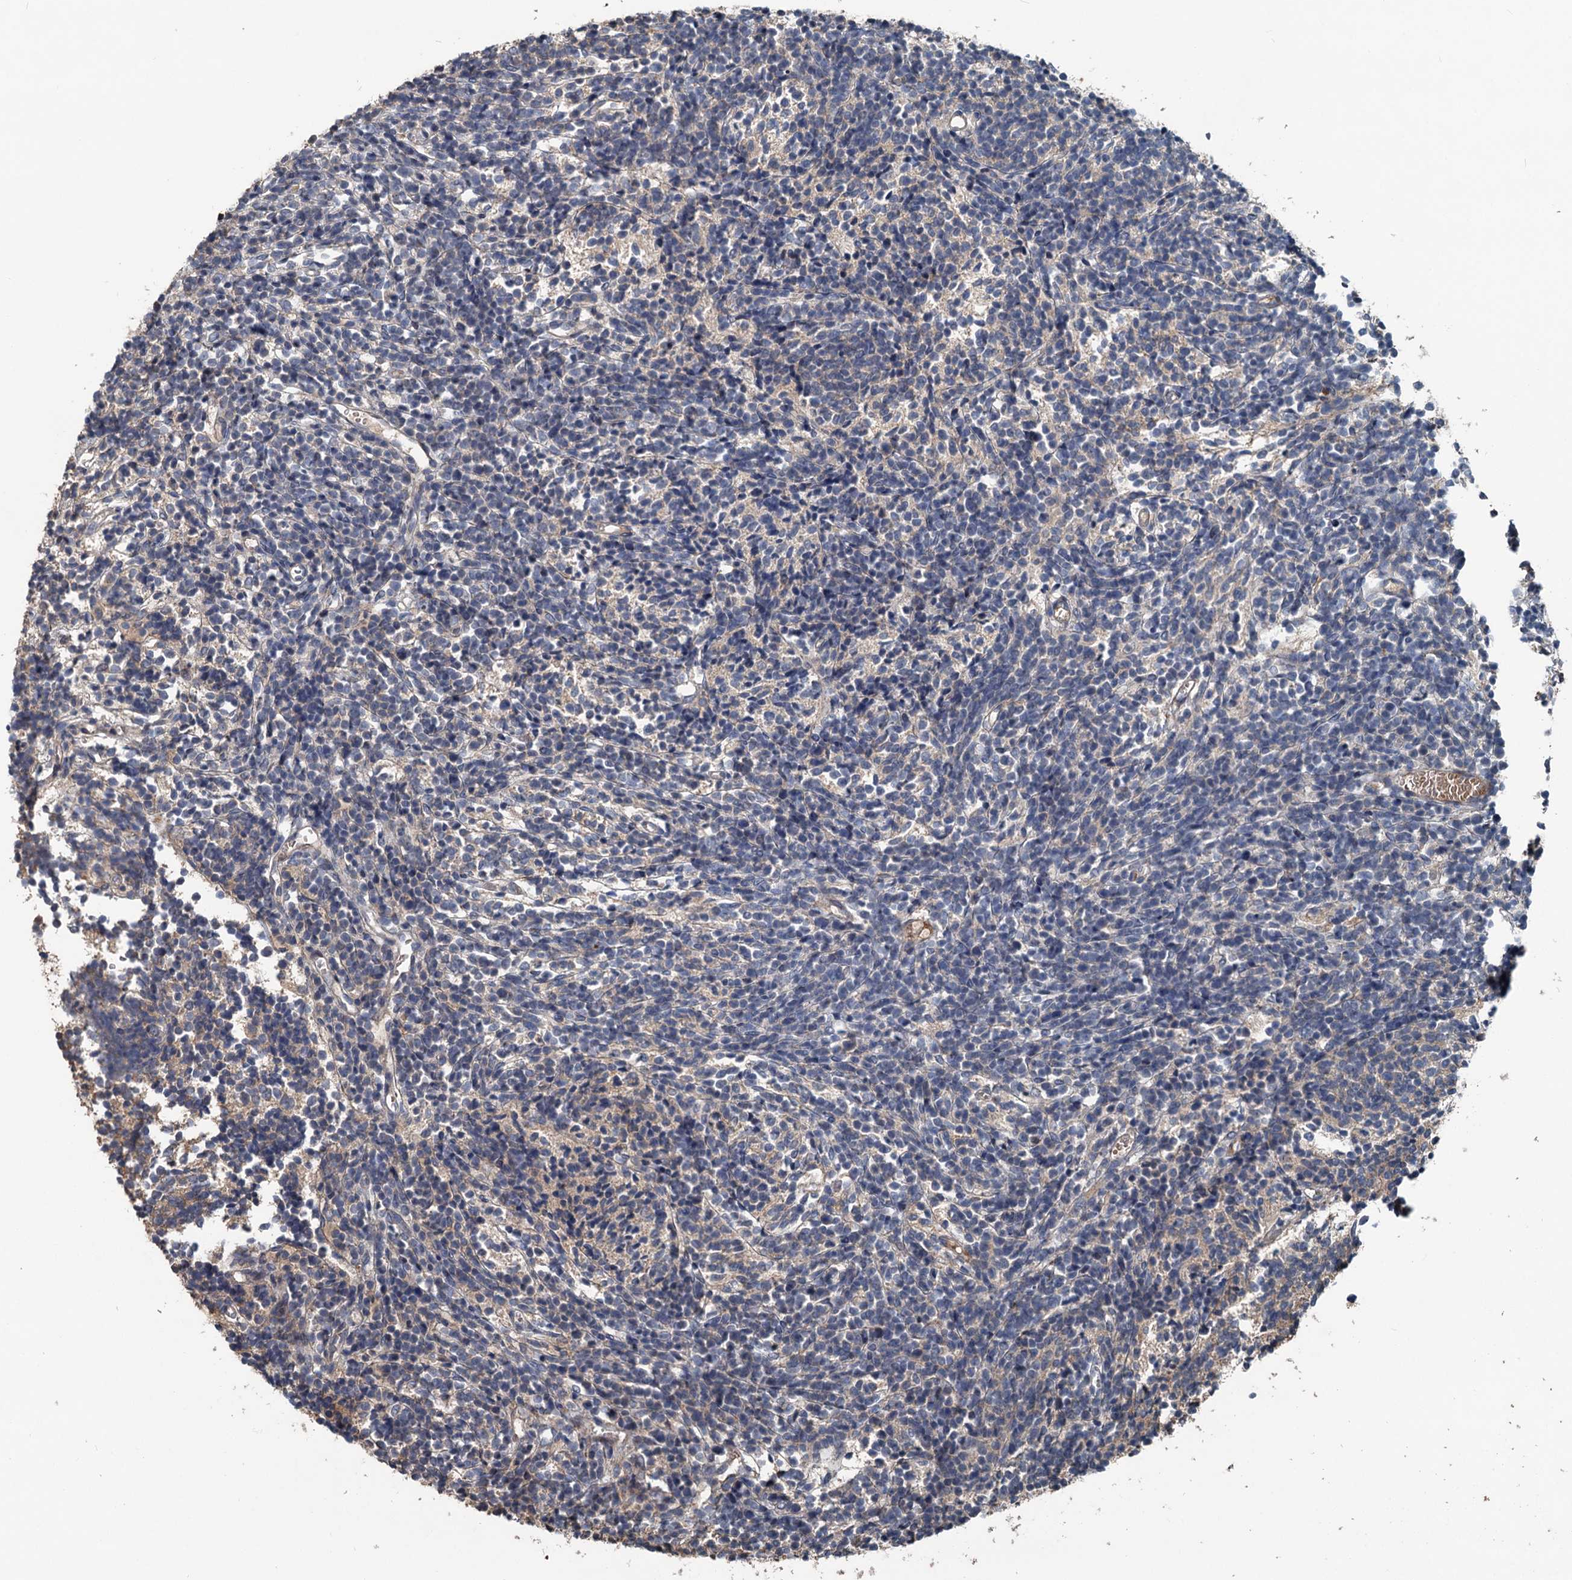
{"staining": {"intensity": "weak", "quantity": "<25%", "location": "cytoplasmic/membranous"}, "tissue": "glioma", "cell_type": "Tumor cells", "image_type": "cancer", "snomed": [{"axis": "morphology", "description": "Glioma, malignant, Low grade"}, {"axis": "topography", "description": "Brain"}], "caption": "IHC histopathology image of neoplastic tissue: human malignant glioma (low-grade) stained with DAB (3,3'-diaminobenzidine) reveals no significant protein positivity in tumor cells.", "gene": "TEDC1", "patient": {"sex": "female", "age": 1}}